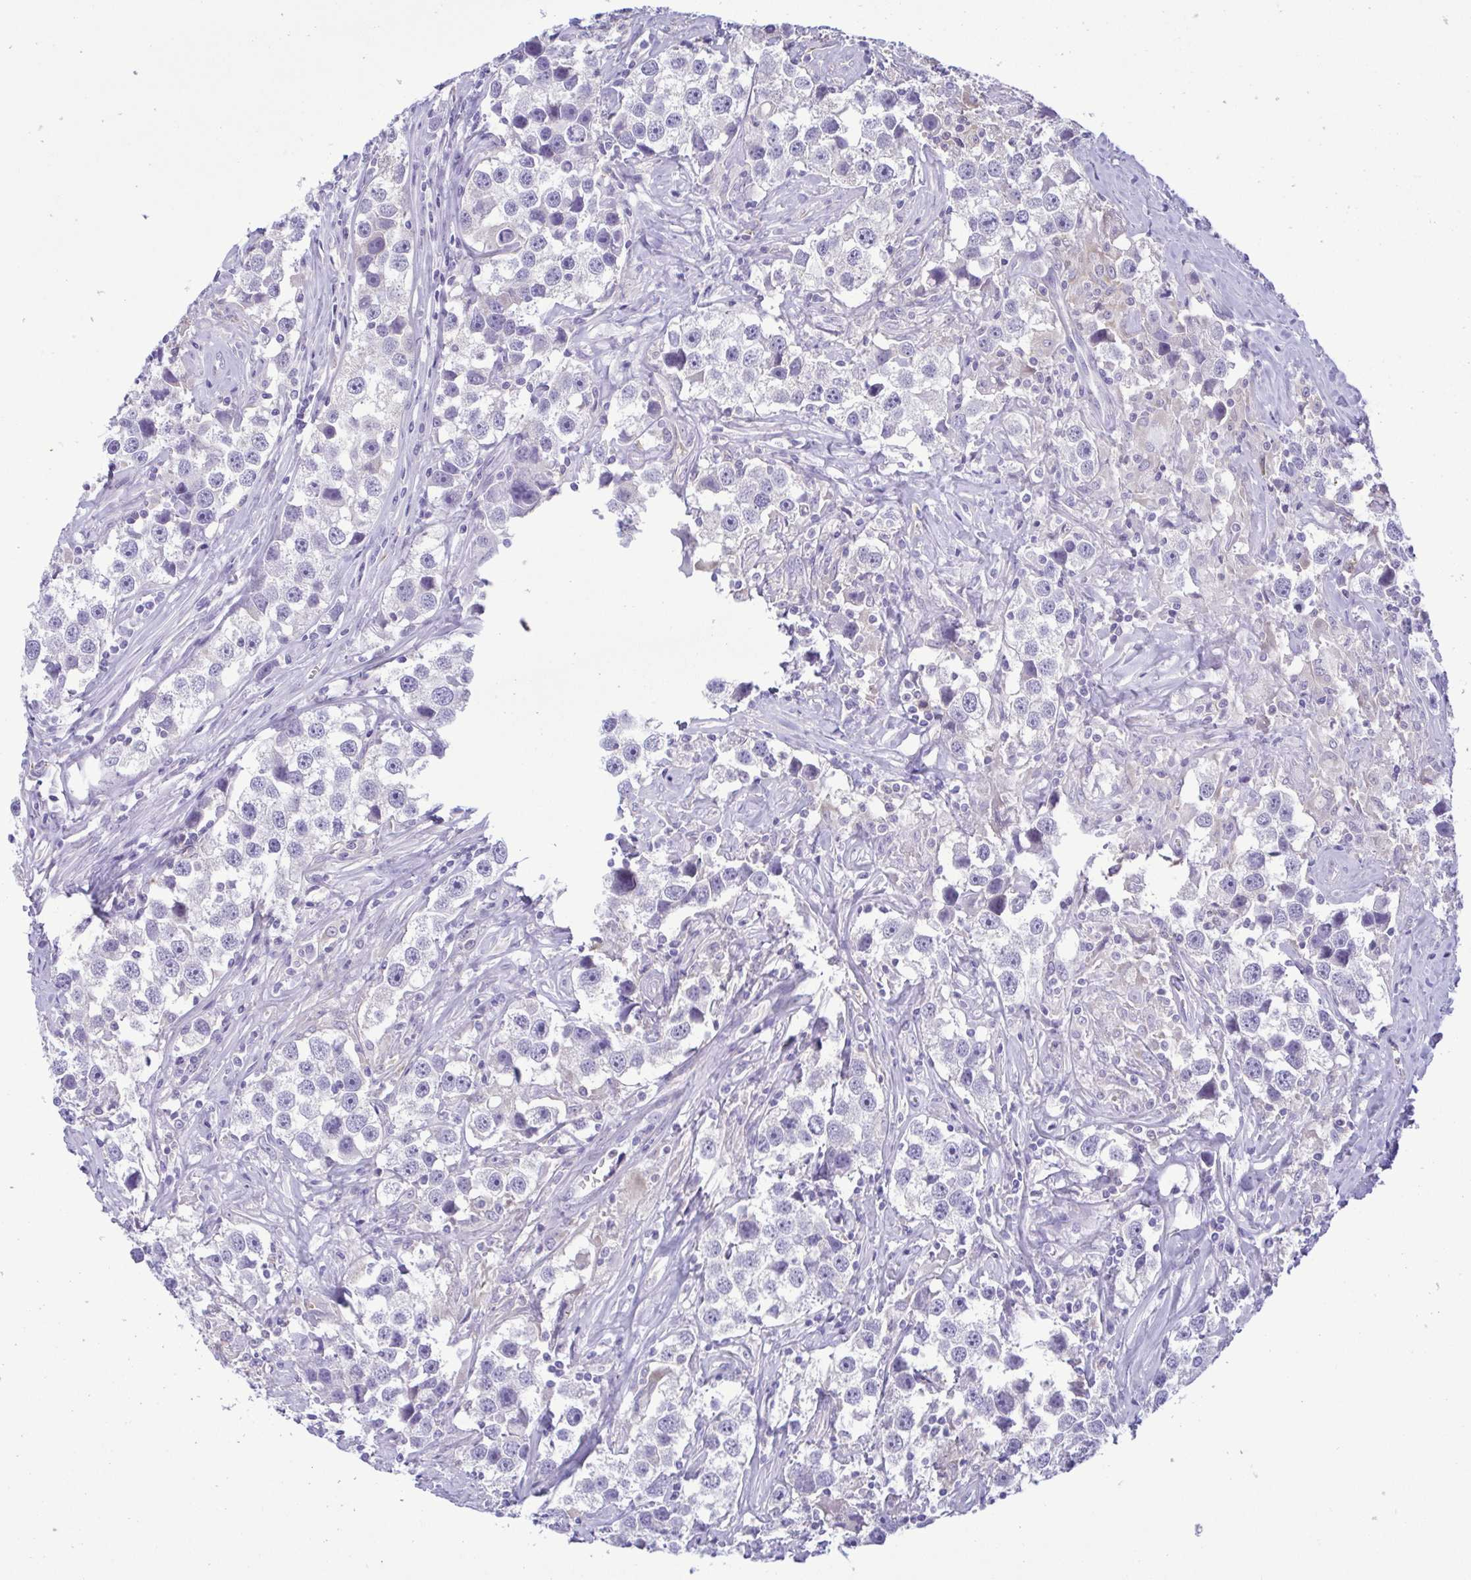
{"staining": {"intensity": "negative", "quantity": "none", "location": "none"}, "tissue": "testis cancer", "cell_type": "Tumor cells", "image_type": "cancer", "snomed": [{"axis": "morphology", "description": "Seminoma, NOS"}, {"axis": "topography", "description": "Testis"}], "caption": "High power microscopy photomicrograph of an IHC image of seminoma (testis), revealing no significant staining in tumor cells.", "gene": "TNNI3", "patient": {"sex": "male", "age": 49}}